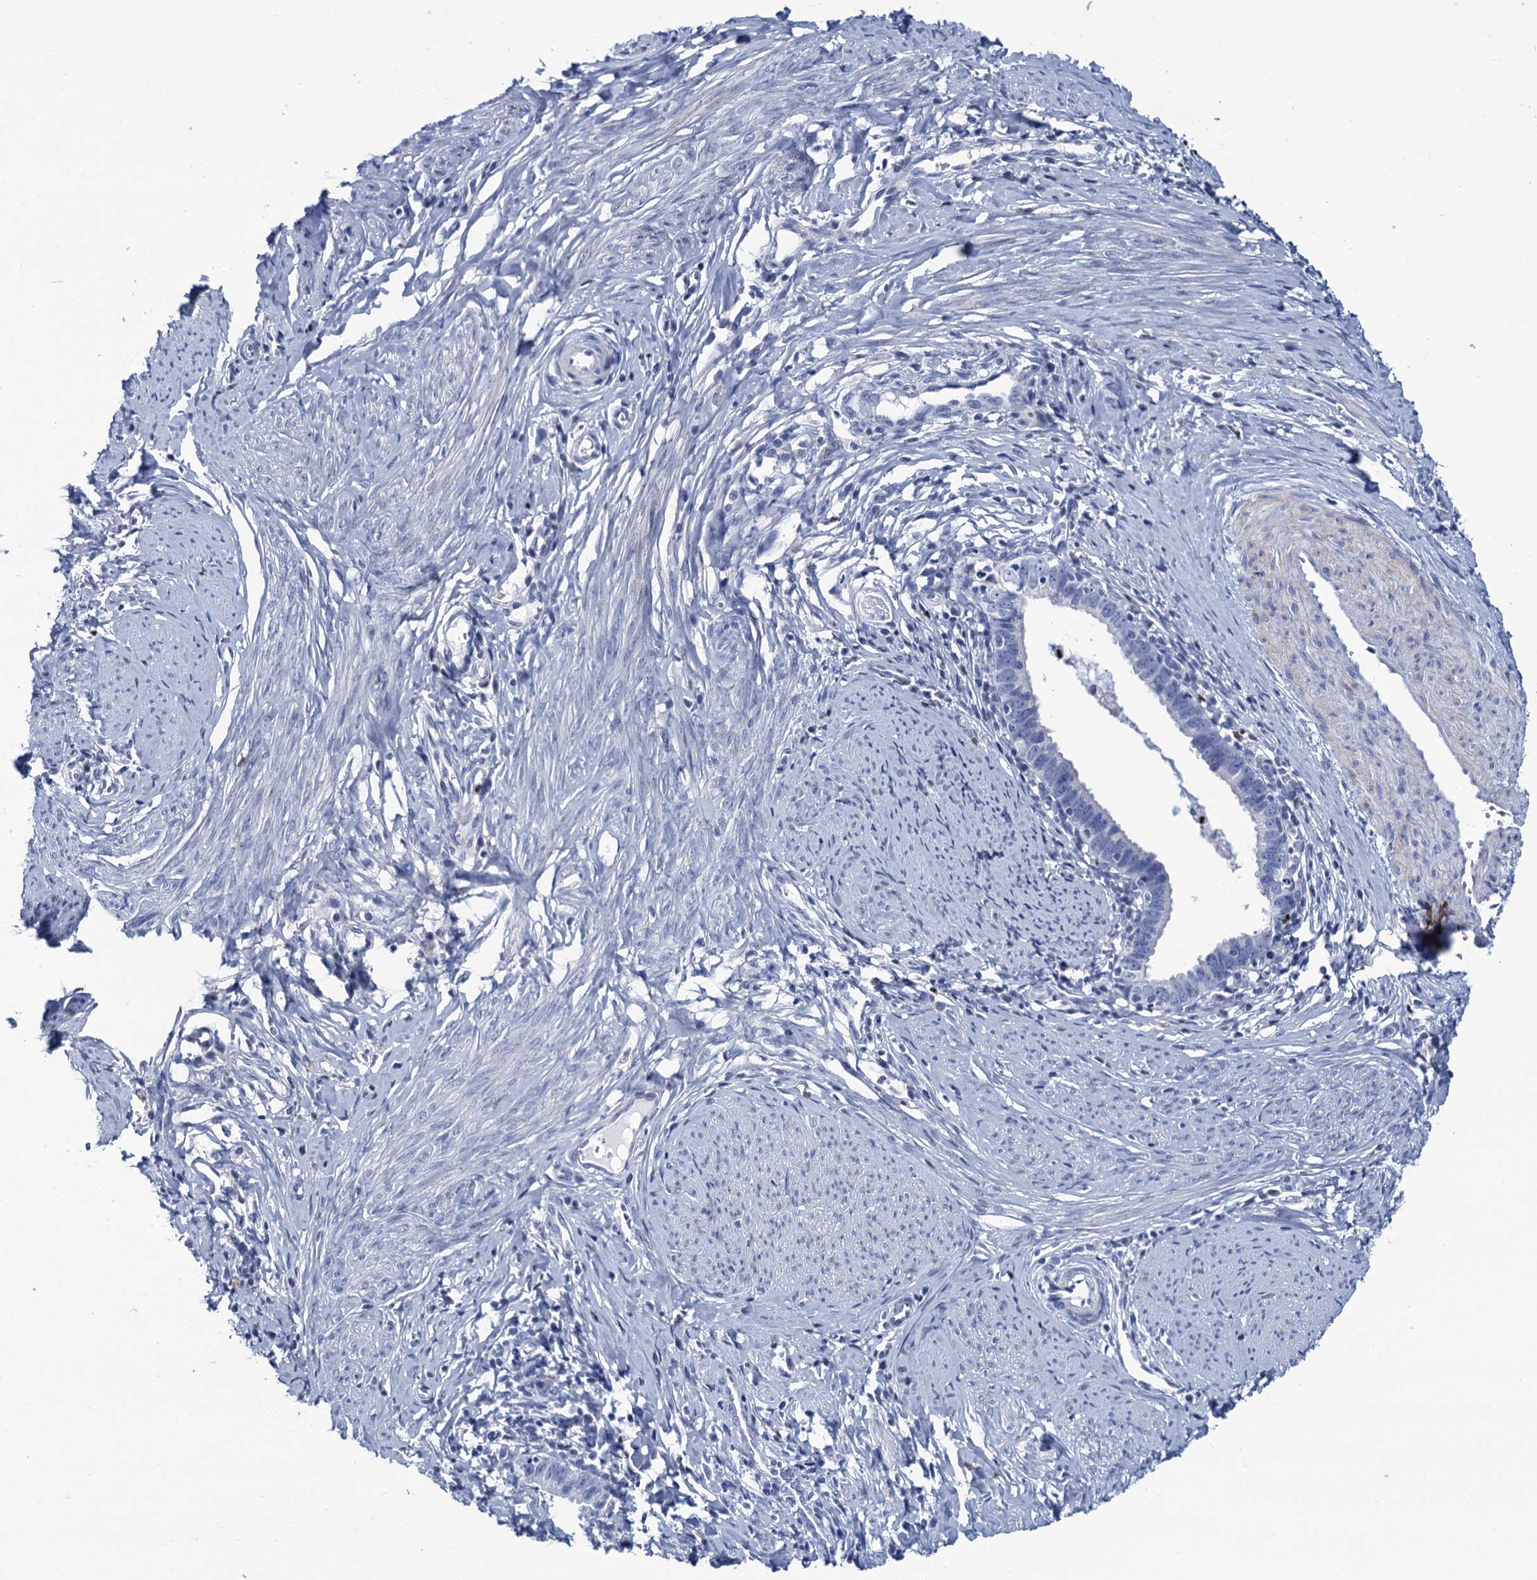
{"staining": {"intensity": "negative", "quantity": "none", "location": "none"}, "tissue": "cervical cancer", "cell_type": "Tumor cells", "image_type": "cancer", "snomed": [{"axis": "morphology", "description": "Adenocarcinoma, NOS"}, {"axis": "topography", "description": "Cervix"}], "caption": "IHC image of neoplastic tissue: human cervical cancer (adenocarcinoma) stained with DAB (3,3'-diaminobenzidine) displays no significant protein positivity in tumor cells.", "gene": "RHCG", "patient": {"sex": "female", "age": 36}}